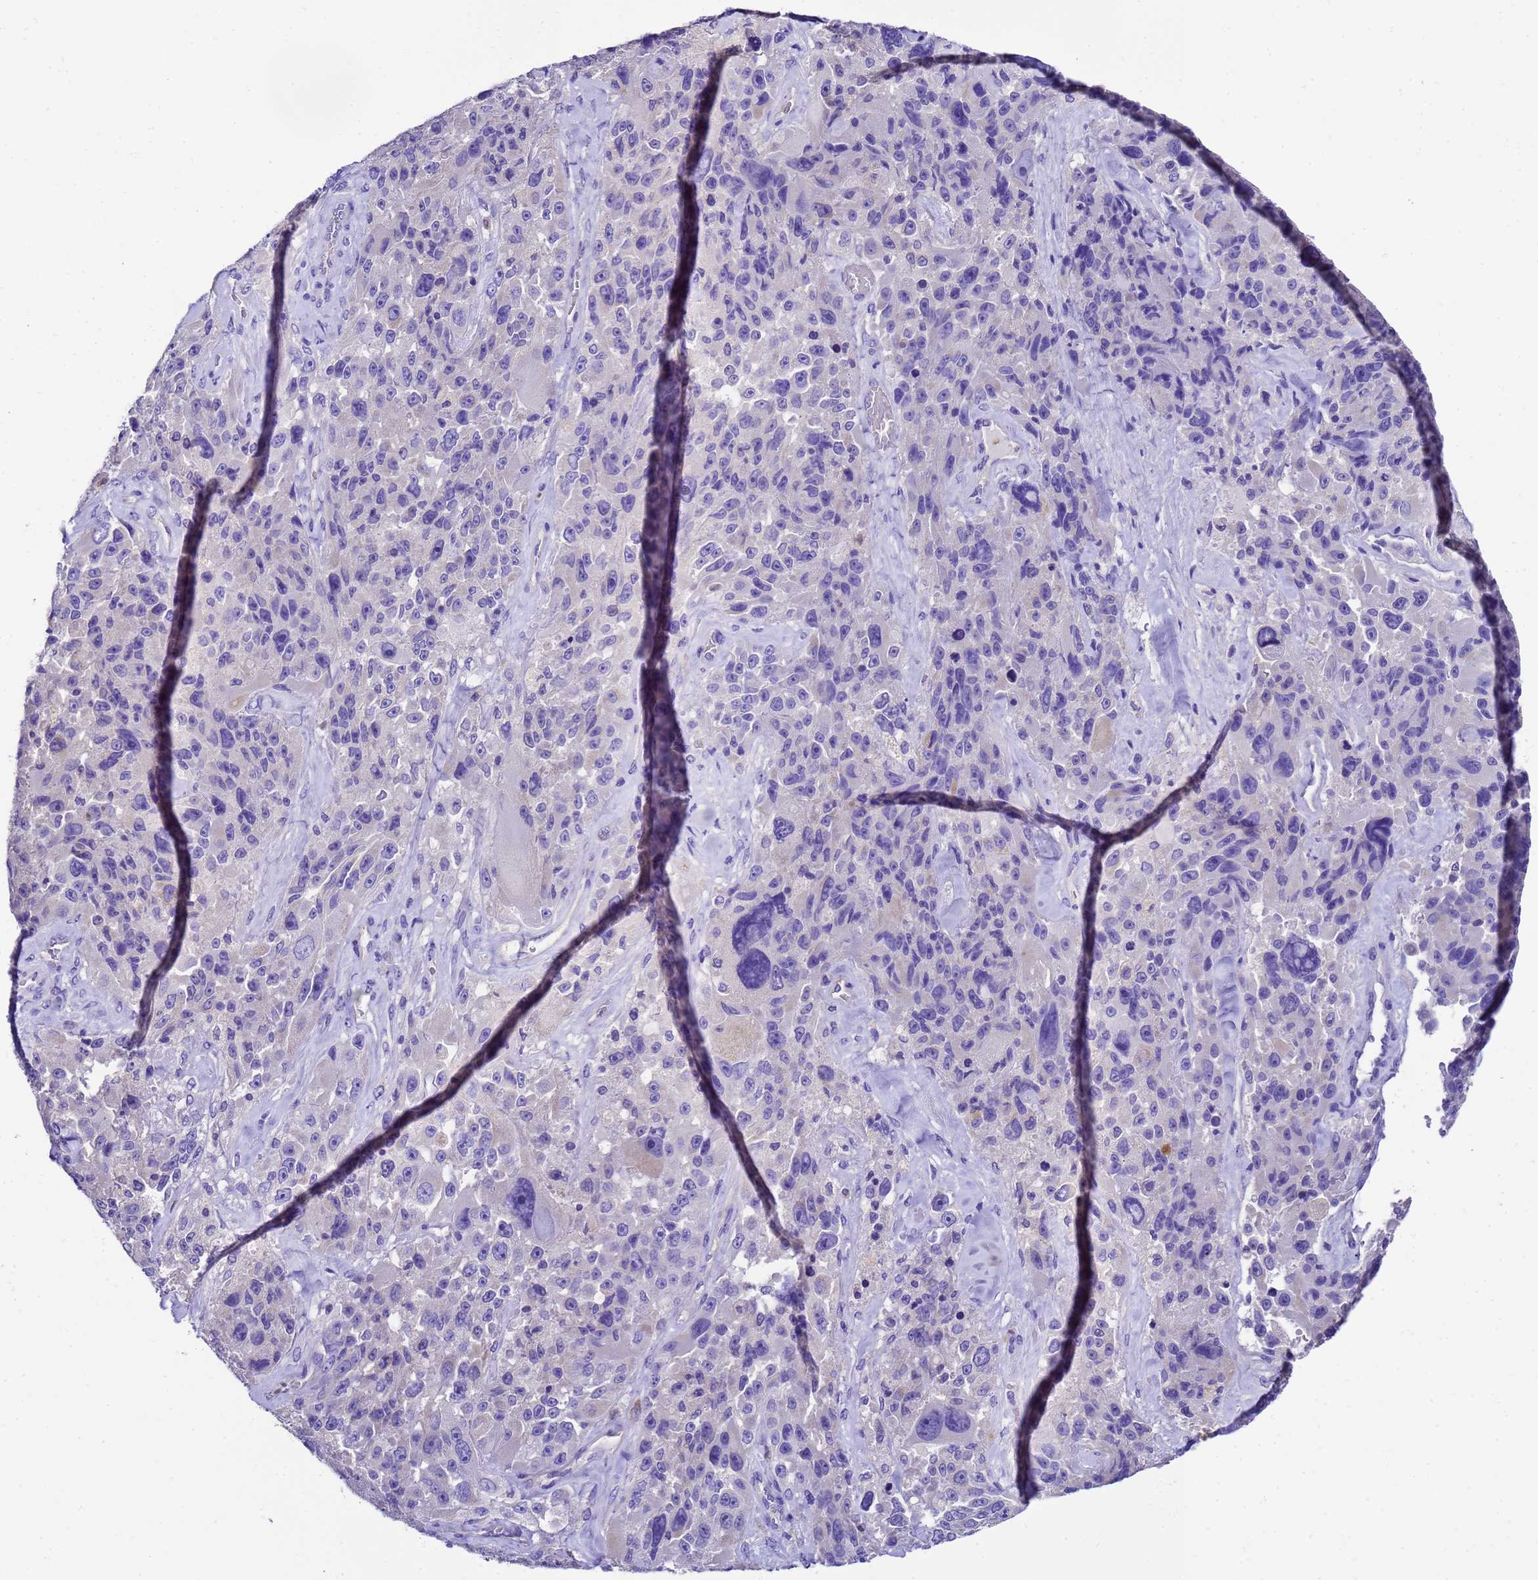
{"staining": {"intensity": "negative", "quantity": "none", "location": "none"}, "tissue": "melanoma", "cell_type": "Tumor cells", "image_type": "cancer", "snomed": [{"axis": "morphology", "description": "Malignant melanoma, Metastatic site"}, {"axis": "topography", "description": "Lymph node"}], "caption": "Protein analysis of melanoma displays no significant expression in tumor cells.", "gene": "UGT2A1", "patient": {"sex": "male", "age": 62}}